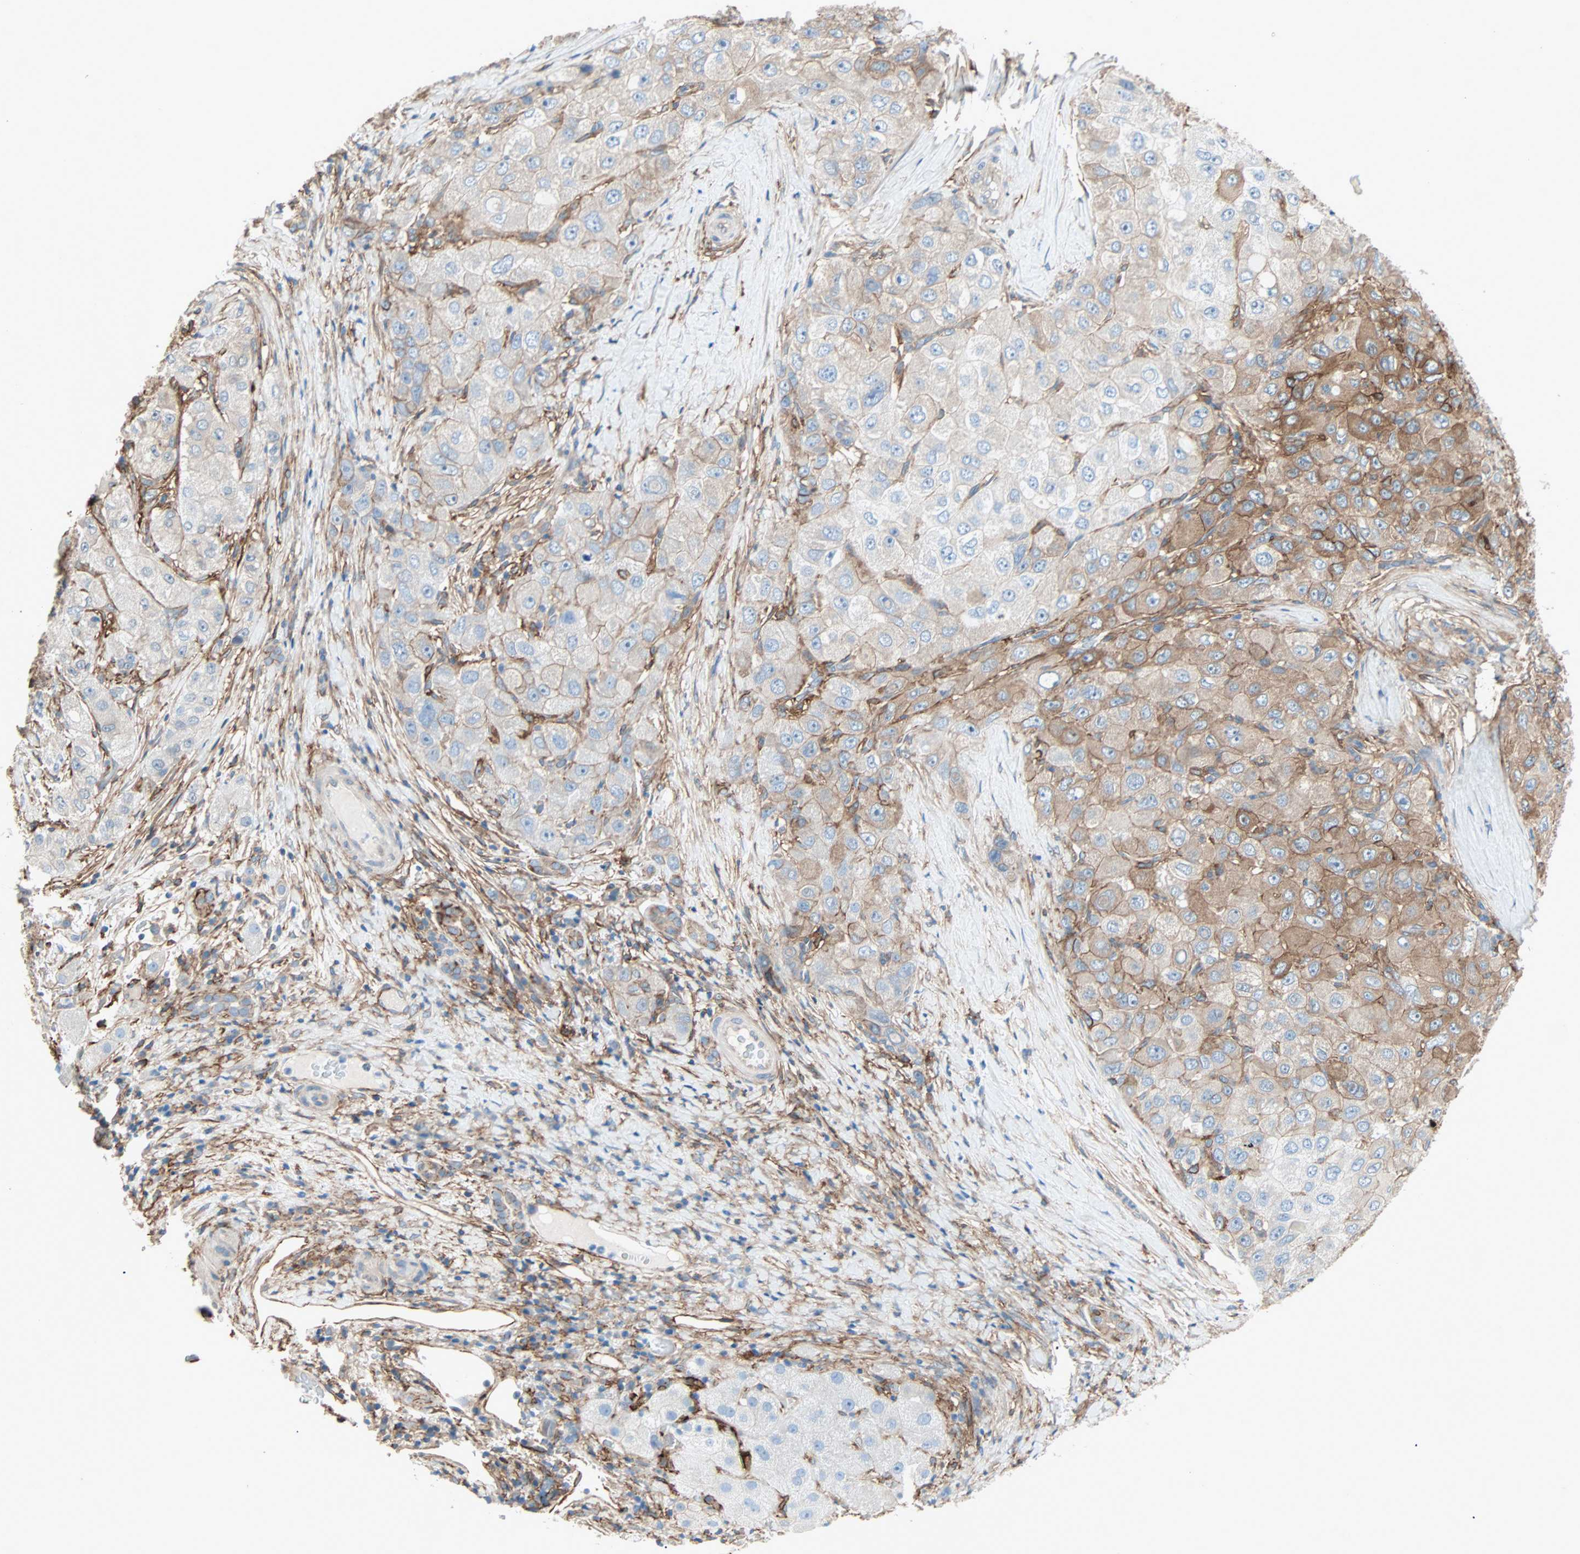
{"staining": {"intensity": "moderate", "quantity": "25%-75%", "location": "cytoplasmic/membranous"}, "tissue": "liver cancer", "cell_type": "Tumor cells", "image_type": "cancer", "snomed": [{"axis": "morphology", "description": "Carcinoma, Hepatocellular, NOS"}, {"axis": "topography", "description": "Liver"}], "caption": "Immunohistochemical staining of liver cancer displays medium levels of moderate cytoplasmic/membranous protein positivity in approximately 25%-75% of tumor cells.", "gene": "EPB41L2", "patient": {"sex": "male", "age": 80}}